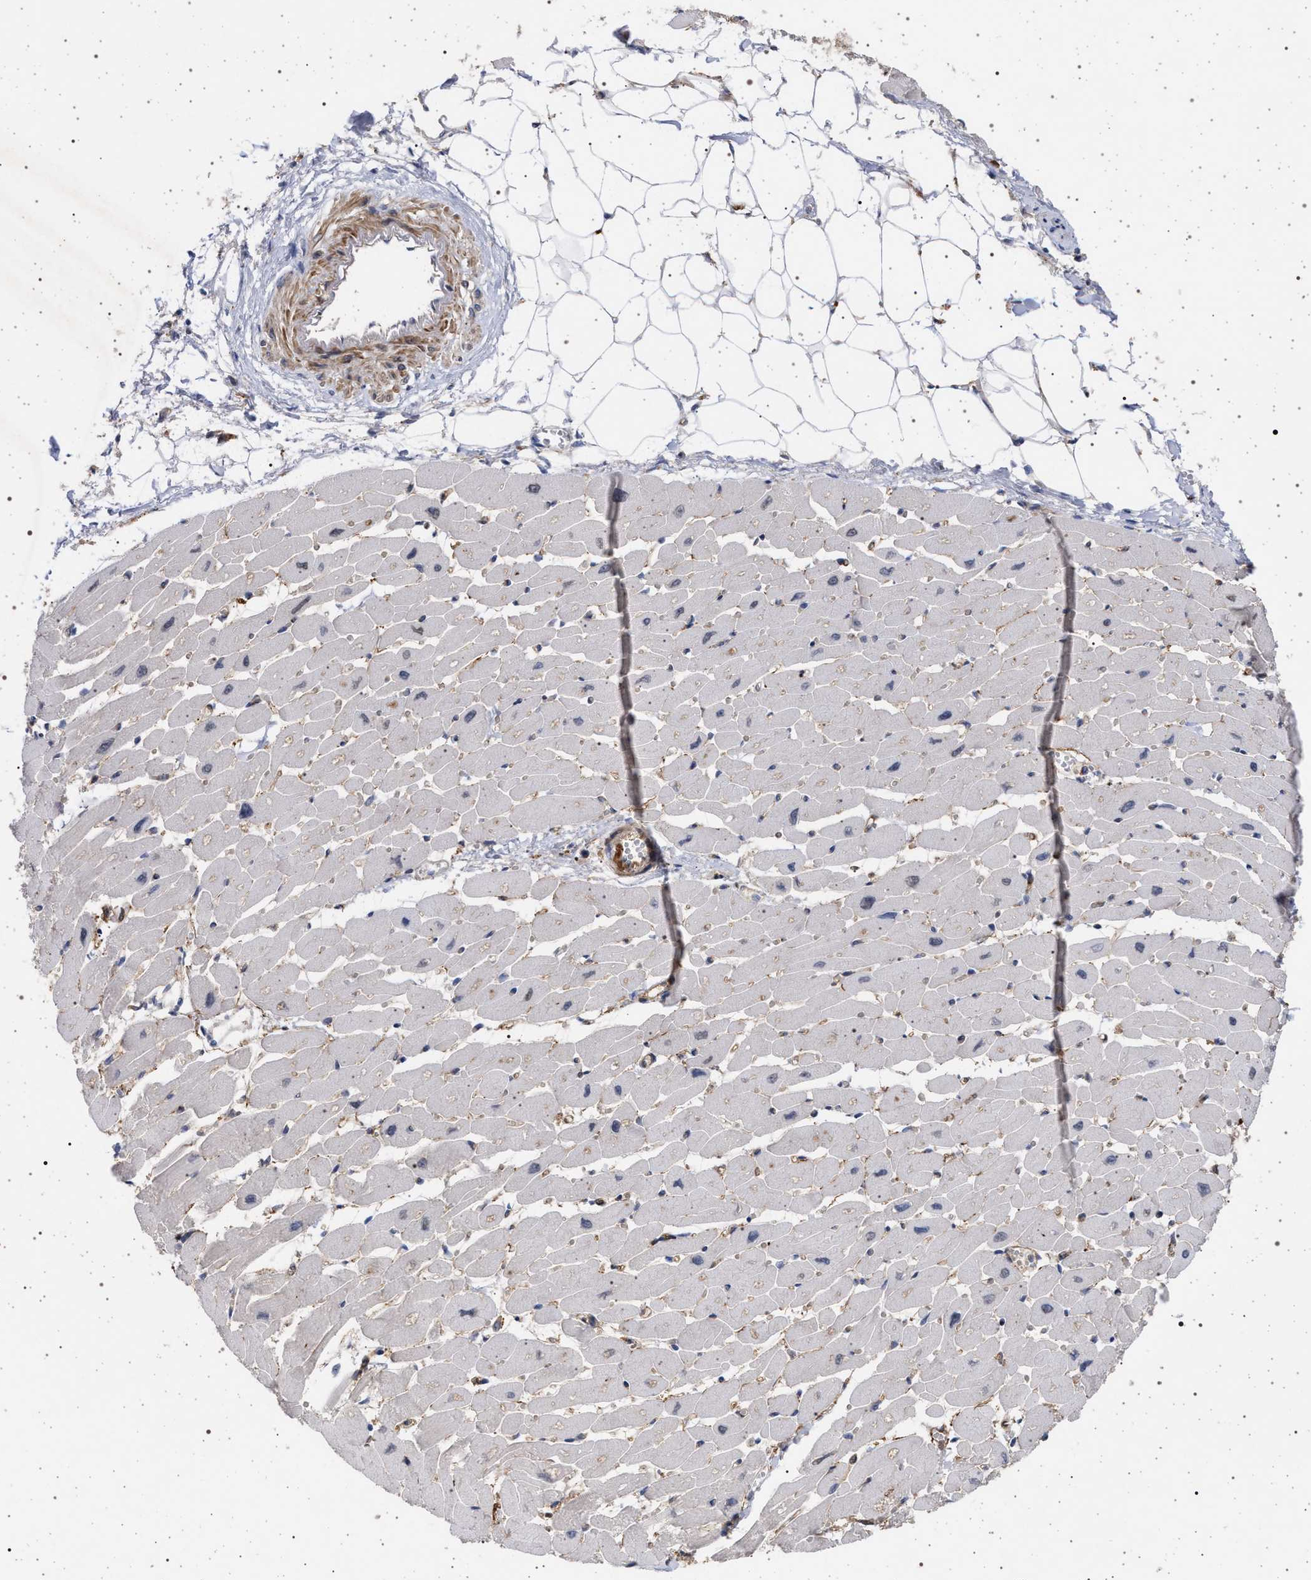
{"staining": {"intensity": "weak", "quantity": "<25%", "location": "nuclear"}, "tissue": "heart muscle", "cell_type": "Cardiomyocytes", "image_type": "normal", "snomed": [{"axis": "morphology", "description": "Normal tissue, NOS"}, {"axis": "topography", "description": "Heart"}], "caption": "A high-resolution histopathology image shows IHC staining of normal heart muscle, which exhibits no significant expression in cardiomyocytes.", "gene": "RBM48", "patient": {"sex": "female", "age": 54}}